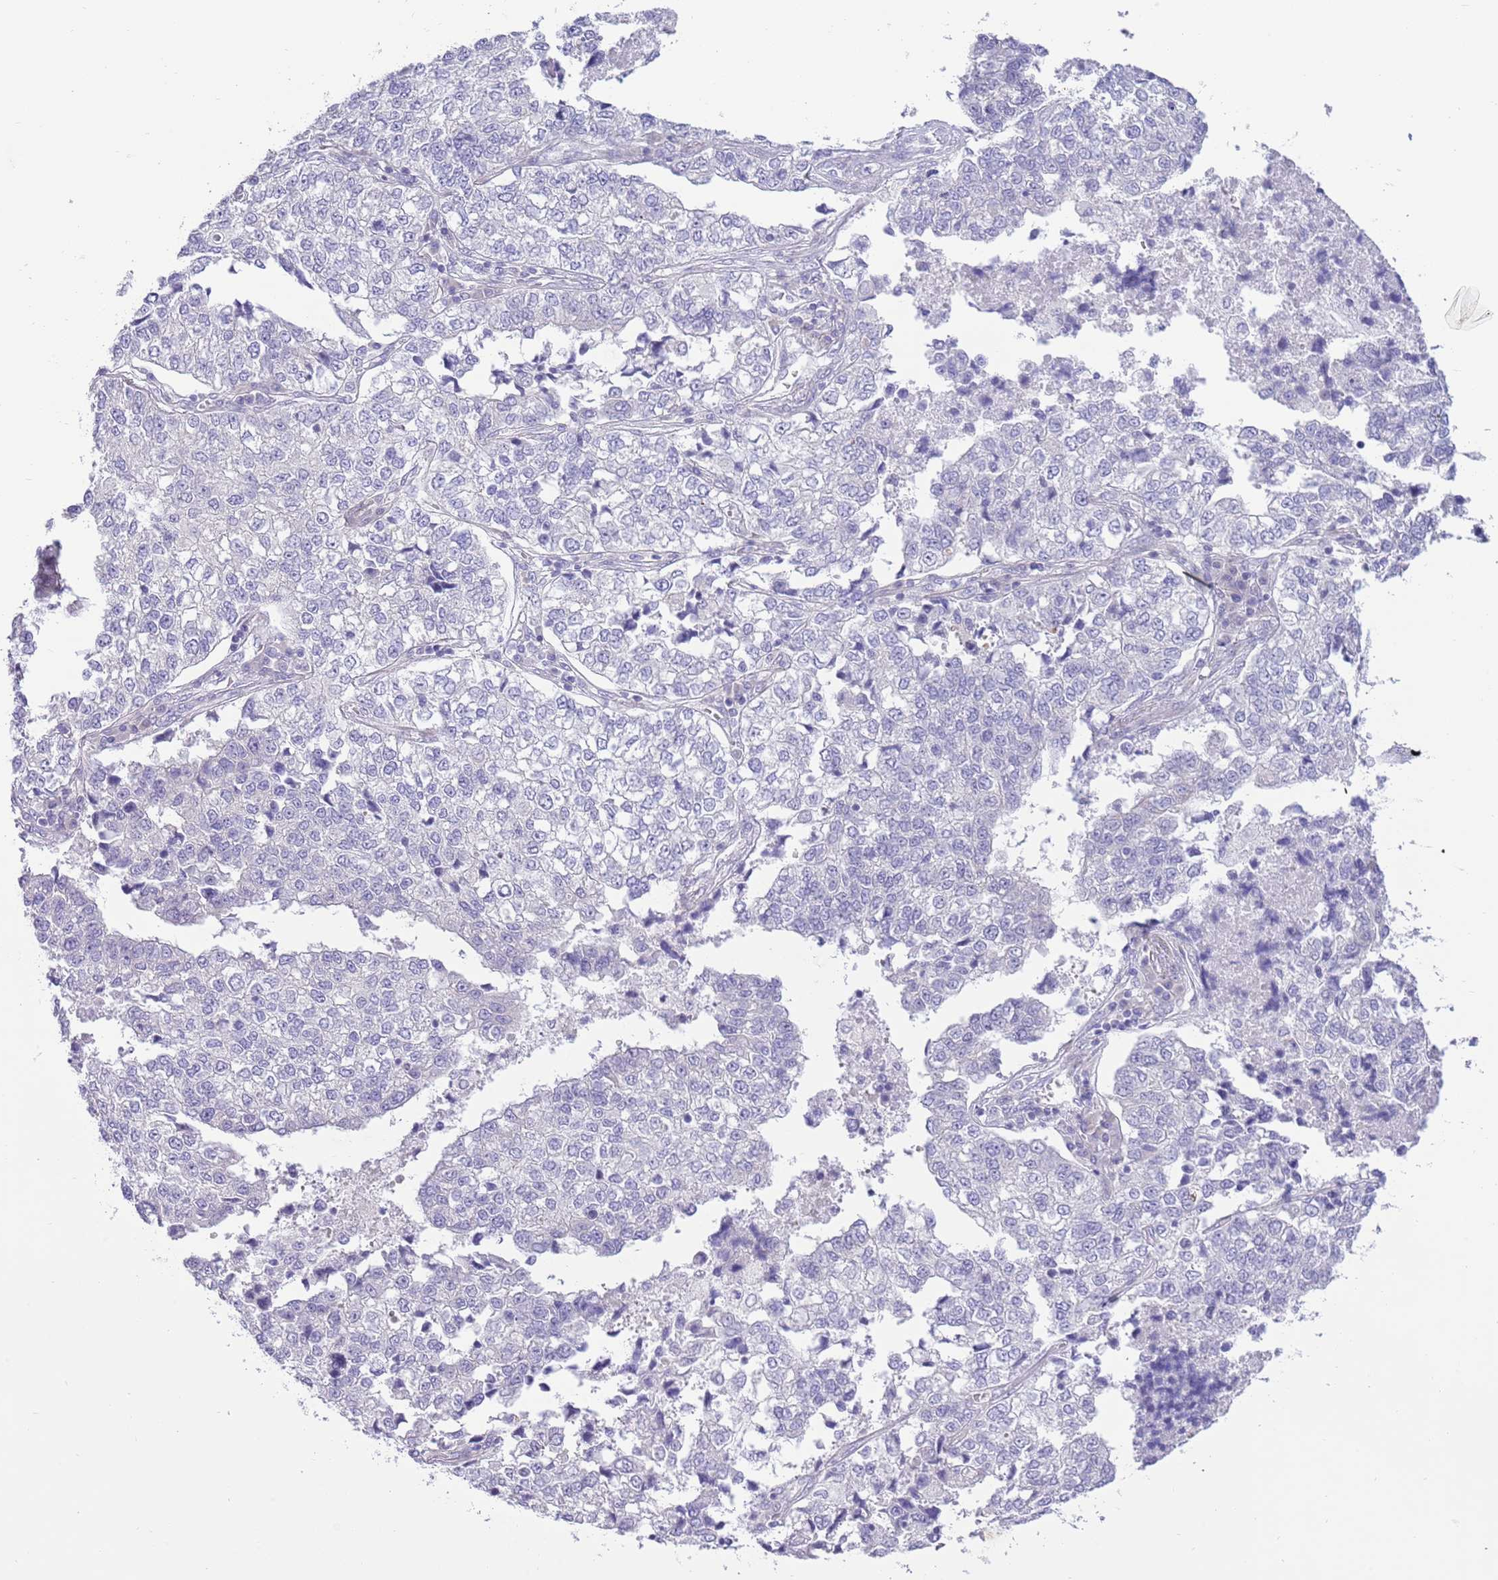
{"staining": {"intensity": "negative", "quantity": "none", "location": "none"}, "tissue": "lung cancer", "cell_type": "Tumor cells", "image_type": "cancer", "snomed": [{"axis": "morphology", "description": "Adenocarcinoma, NOS"}, {"axis": "topography", "description": "Lung"}], "caption": "Immunohistochemistry (IHC) of human lung adenocarcinoma exhibits no positivity in tumor cells.", "gene": "ZC4H2", "patient": {"sex": "male", "age": 49}}